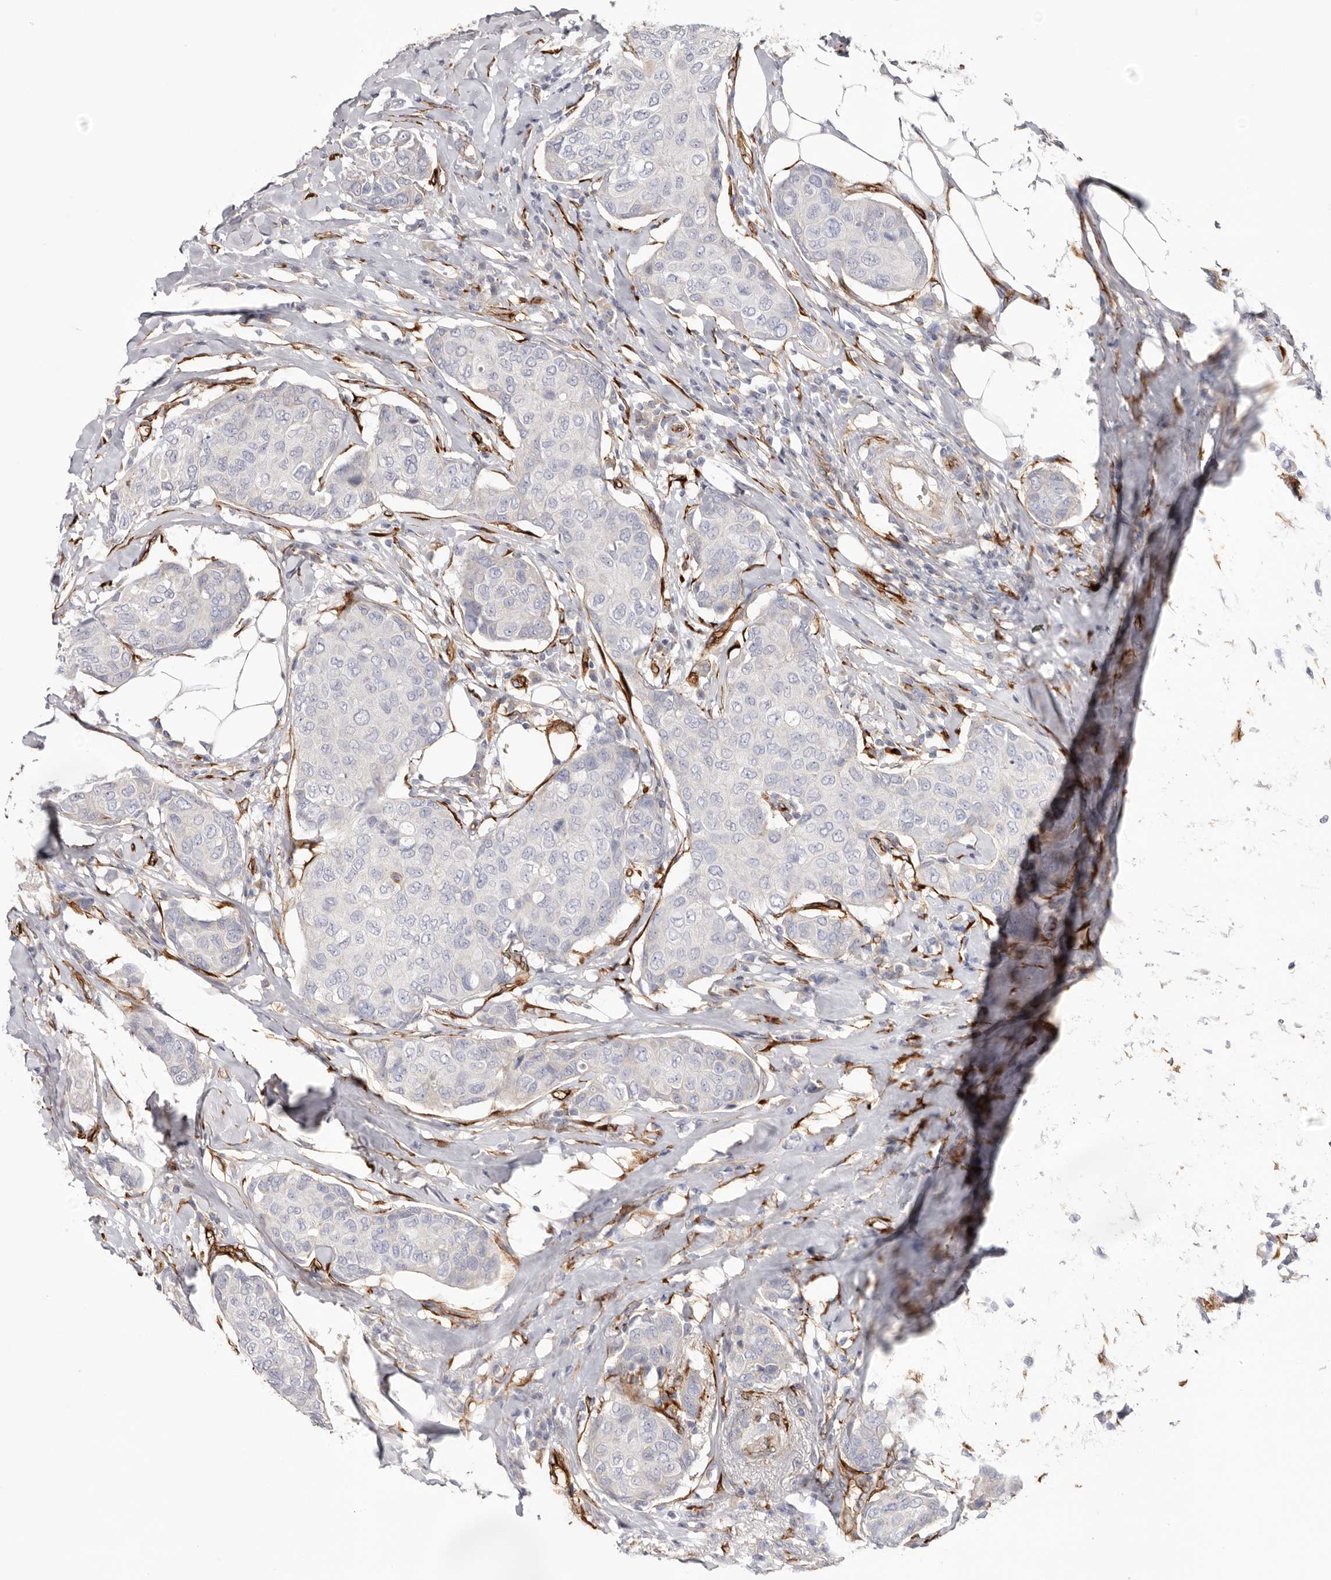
{"staining": {"intensity": "negative", "quantity": "none", "location": "none"}, "tissue": "breast cancer", "cell_type": "Tumor cells", "image_type": "cancer", "snomed": [{"axis": "morphology", "description": "Duct carcinoma"}, {"axis": "topography", "description": "Breast"}], "caption": "Photomicrograph shows no protein expression in tumor cells of breast cancer (intraductal carcinoma) tissue. Brightfield microscopy of immunohistochemistry (IHC) stained with DAB (brown) and hematoxylin (blue), captured at high magnification.", "gene": "LRRC66", "patient": {"sex": "female", "age": 80}}